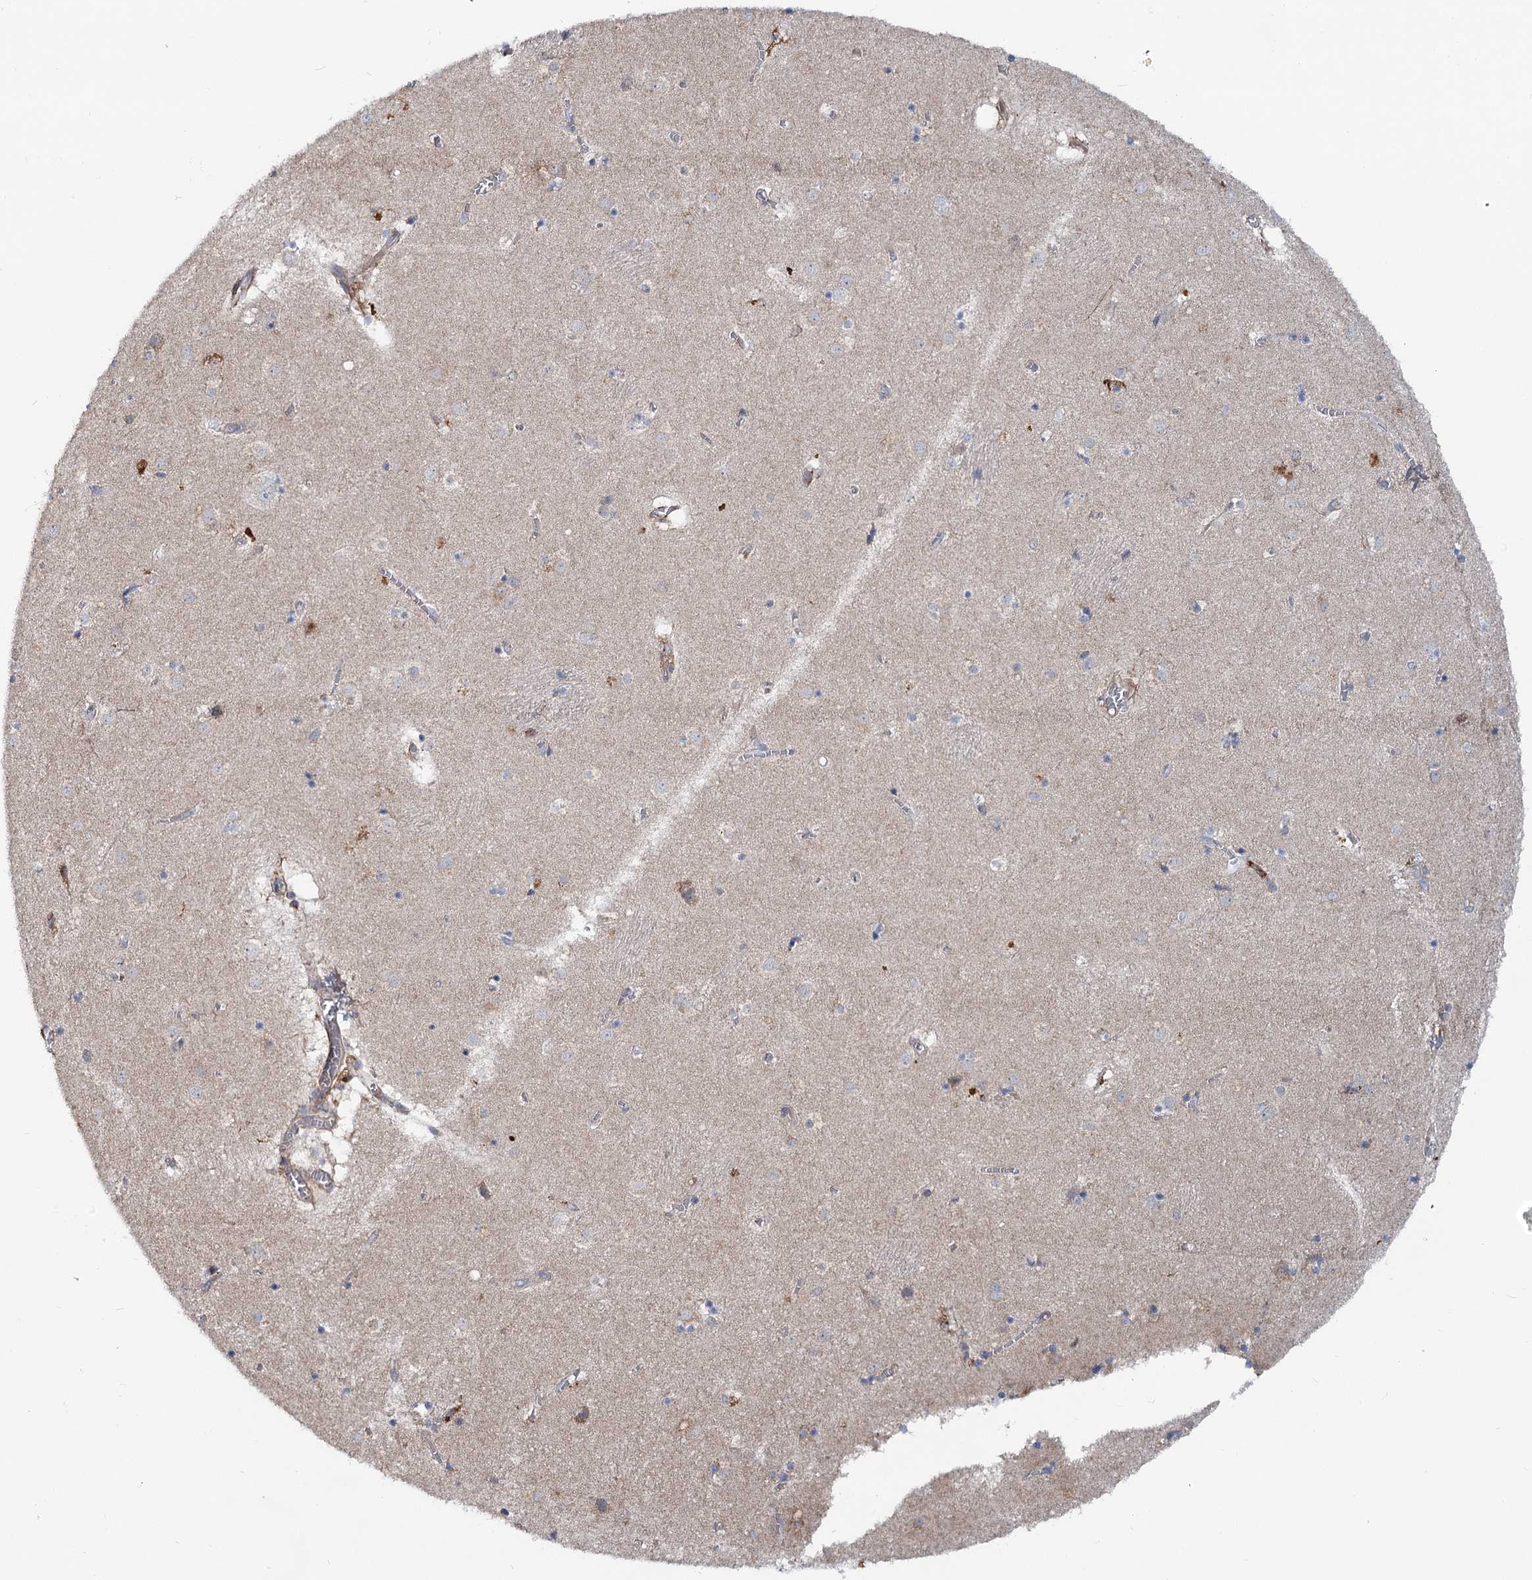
{"staining": {"intensity": "weak", "quantity": "<25%", "location": "cytoplasmic/membranous"}, "tissue": "caudate", "cell_type": "Glial cells", "image_type": "normal", "snomed": [{"axis": "morphology", "description": "Normal tissue, NOS"}, {"axis": "topography", "description": "Lateral ventricle wall"}], "caption": "IHC of normal caudate displays no positivity in glial cells.", "gene": "CIB4", "patient": {"sex": "male", "age": 70}}